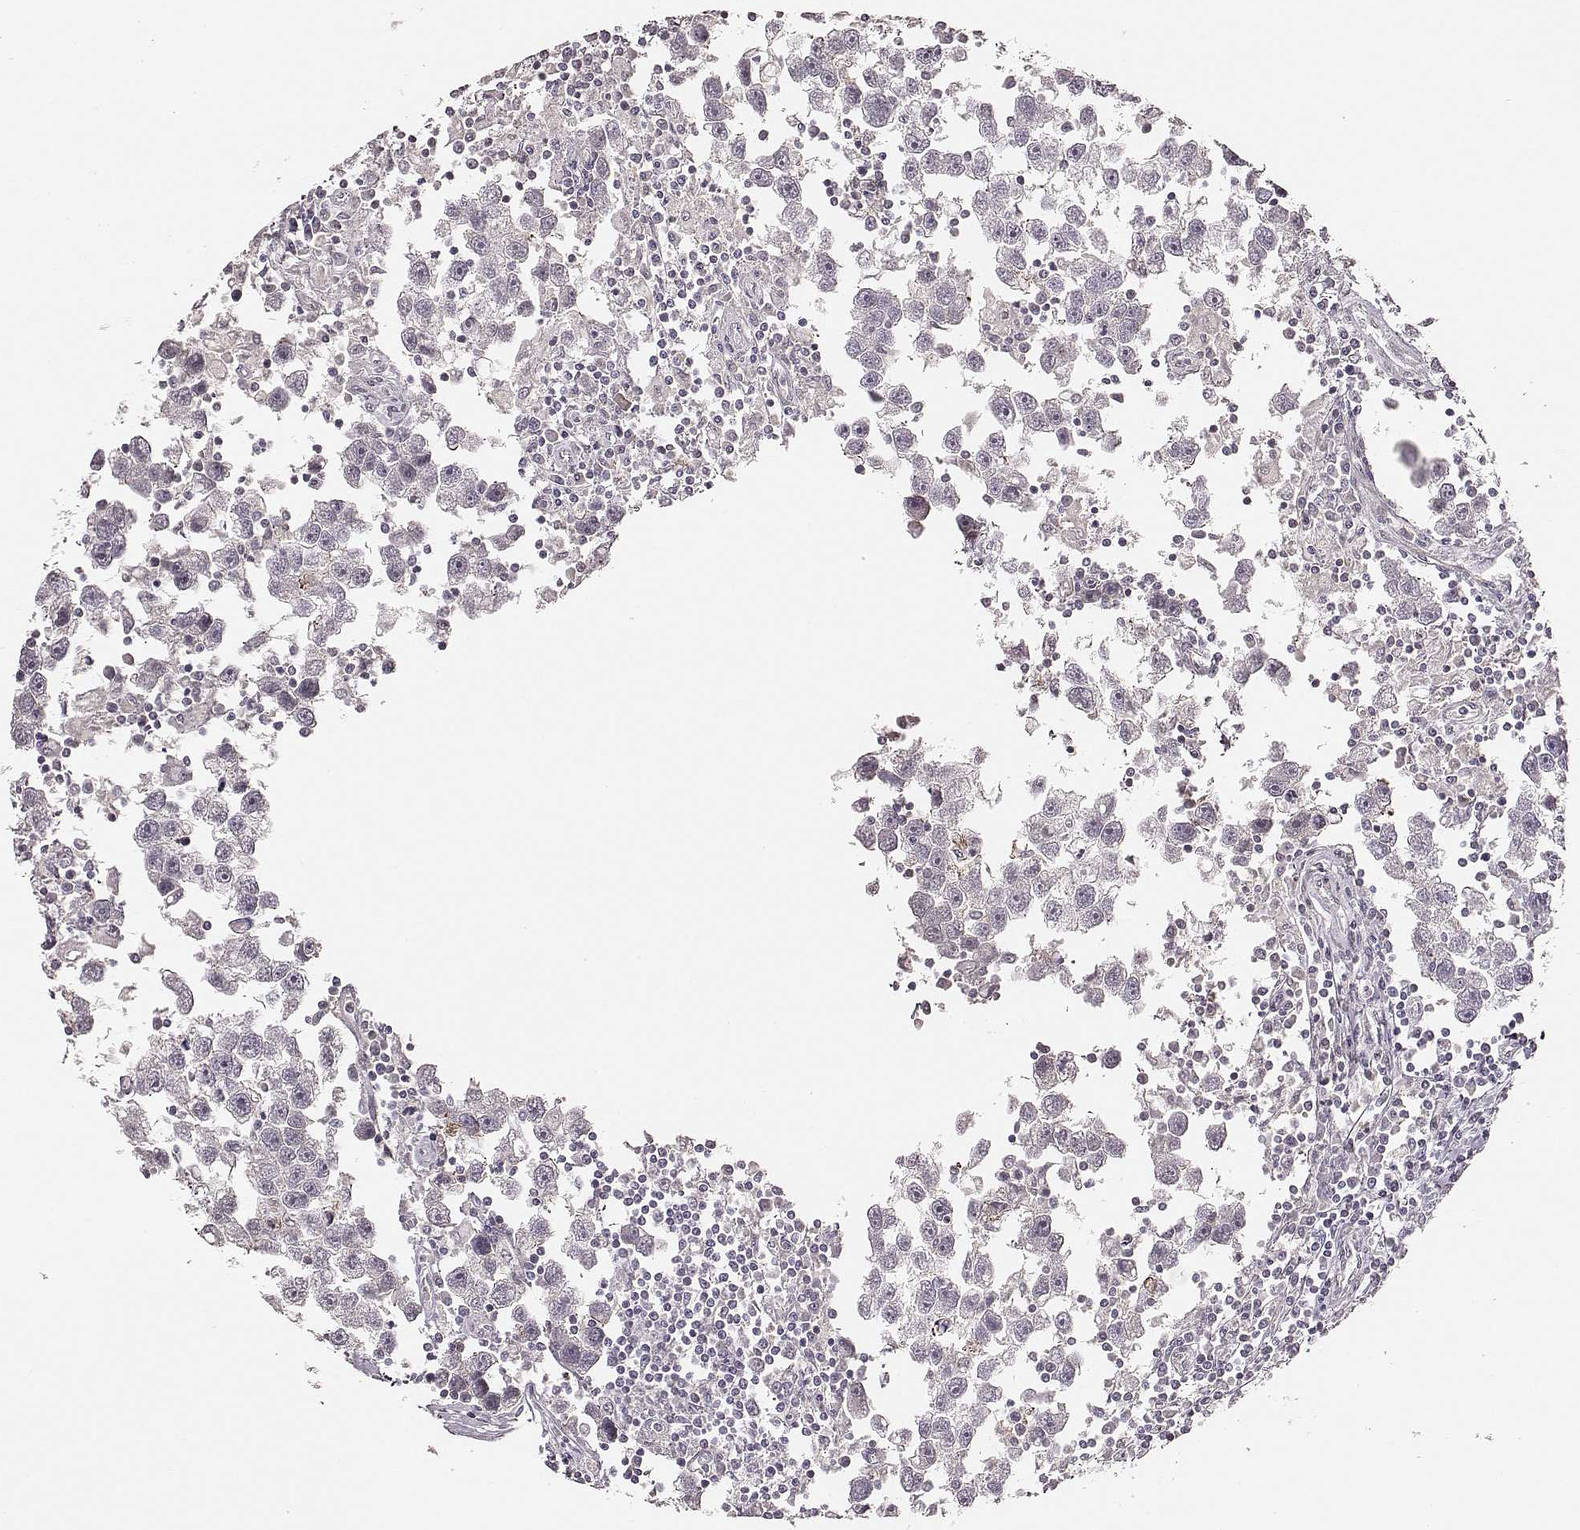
{"staining": {"intensity": "negative", "quantity": "none", "location": "none"}, "tissue": "testis cancer", "cell_type": "Tumor cells", "image_type": "cancer", "snomed": [{"axis": "morphology", "description": "Seminoma, NOS"}, {"axis": "topography", "description": "Testis"}], "caption": "Immunohistochemistry photomicrograph of human testis seminoma stained for a protein (brown), which reveals no positivity in tumor cells.", "gene": "ZYX", "patient": {"sex": "male", "age": 30}}